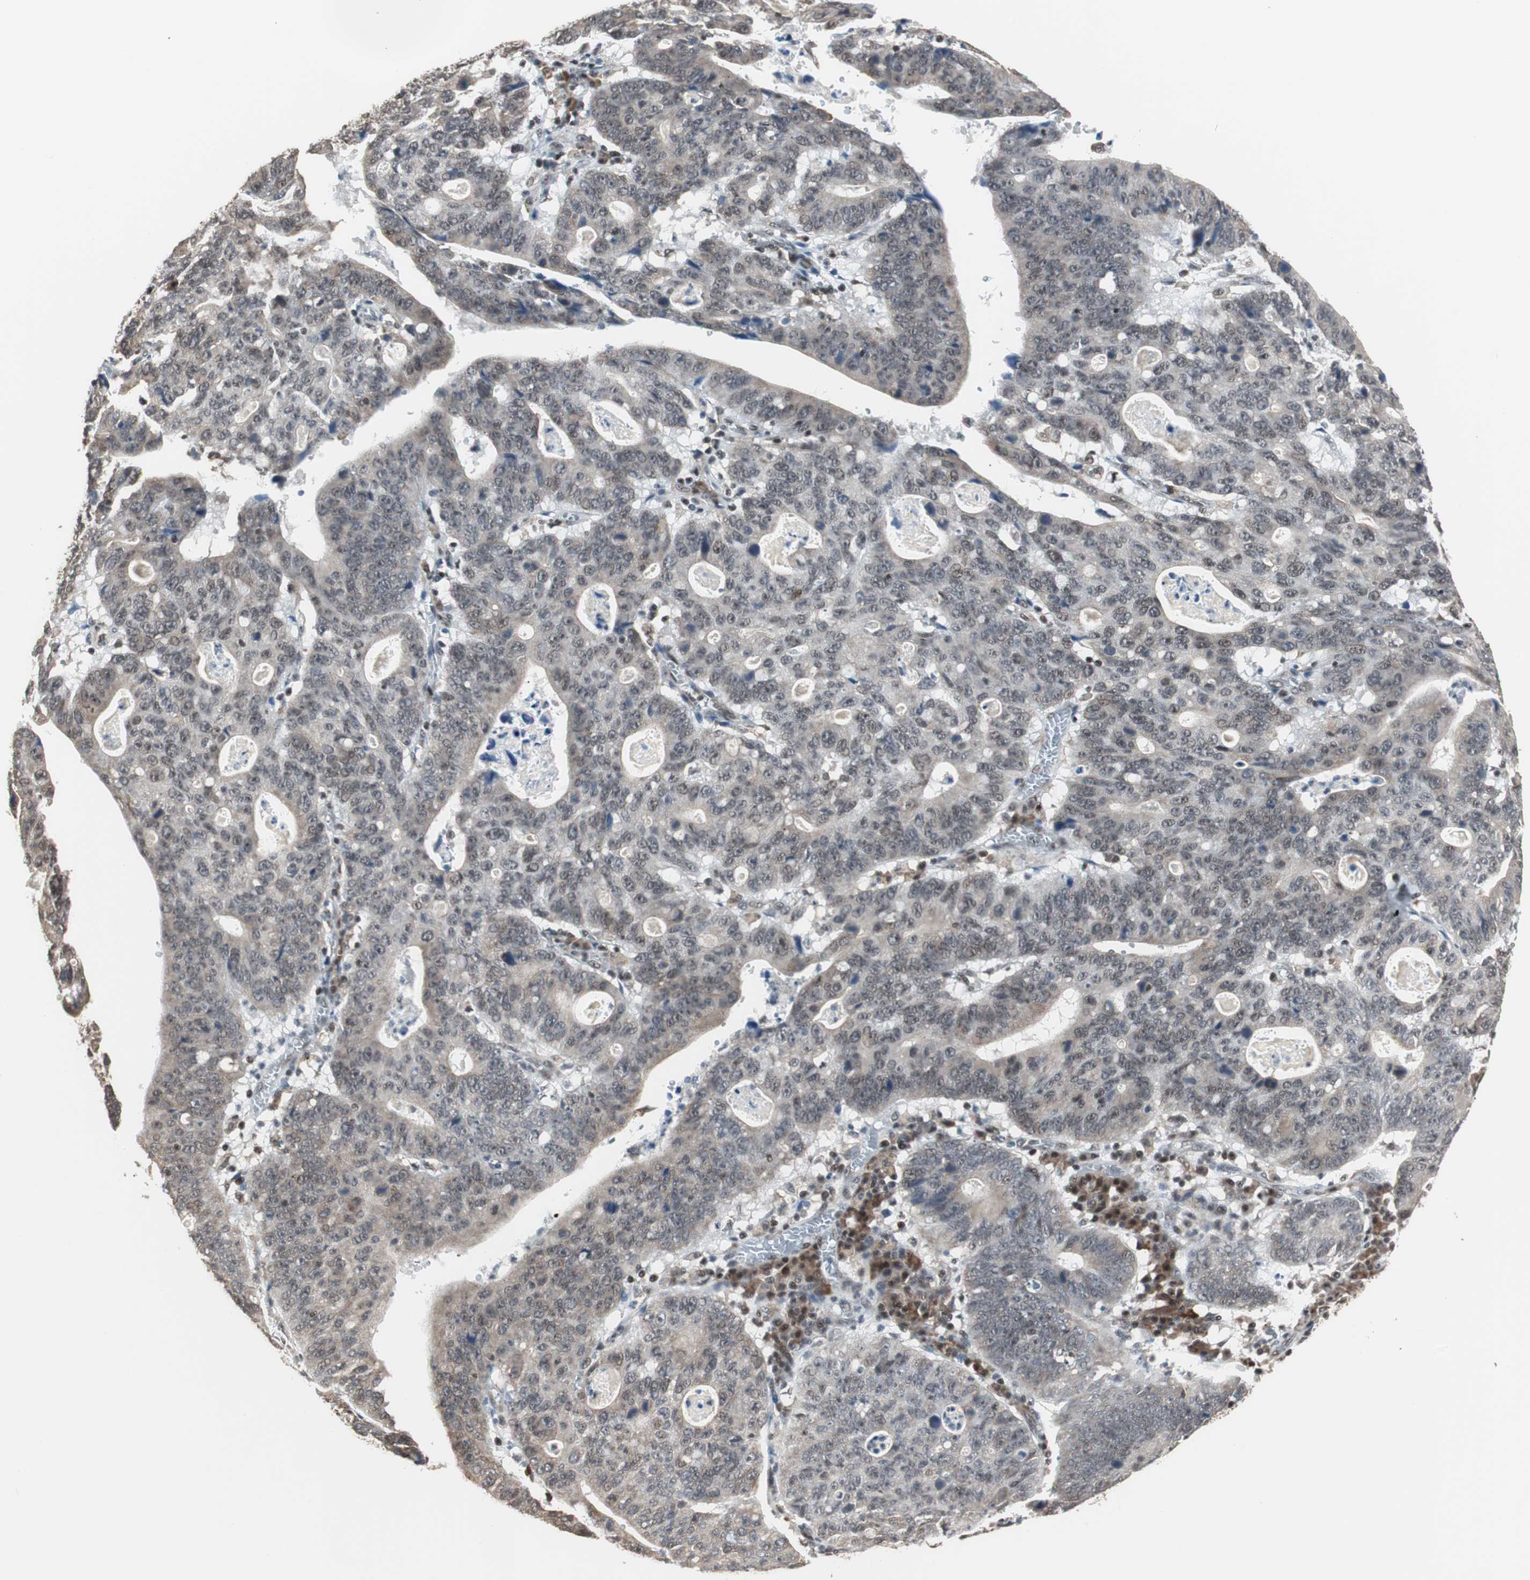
{"staining": {"intensity": "weak", "quantity": ">75%", "location": "cytoplasmic/membranous,nuclear"}, "tissue": "stomach cancer", "cell_type": "Tumor cells", "image_type": "cancer", "snomed": [{"axis": "morphology", "description": "Adenocarcinoma, NOS"}, {"axis": "topography", "description": "Stomach"}], "caption": "Brown immunohistochemical staining in human adenocarcinoma (stomach) shows weak cytoplasmic/membranous and nuclear positivity in approximately >75% of tumor cells. Nuclei are stained in blue.", "gene": "TERF2IP", "patient": {"sex": "male", "age": 59}}